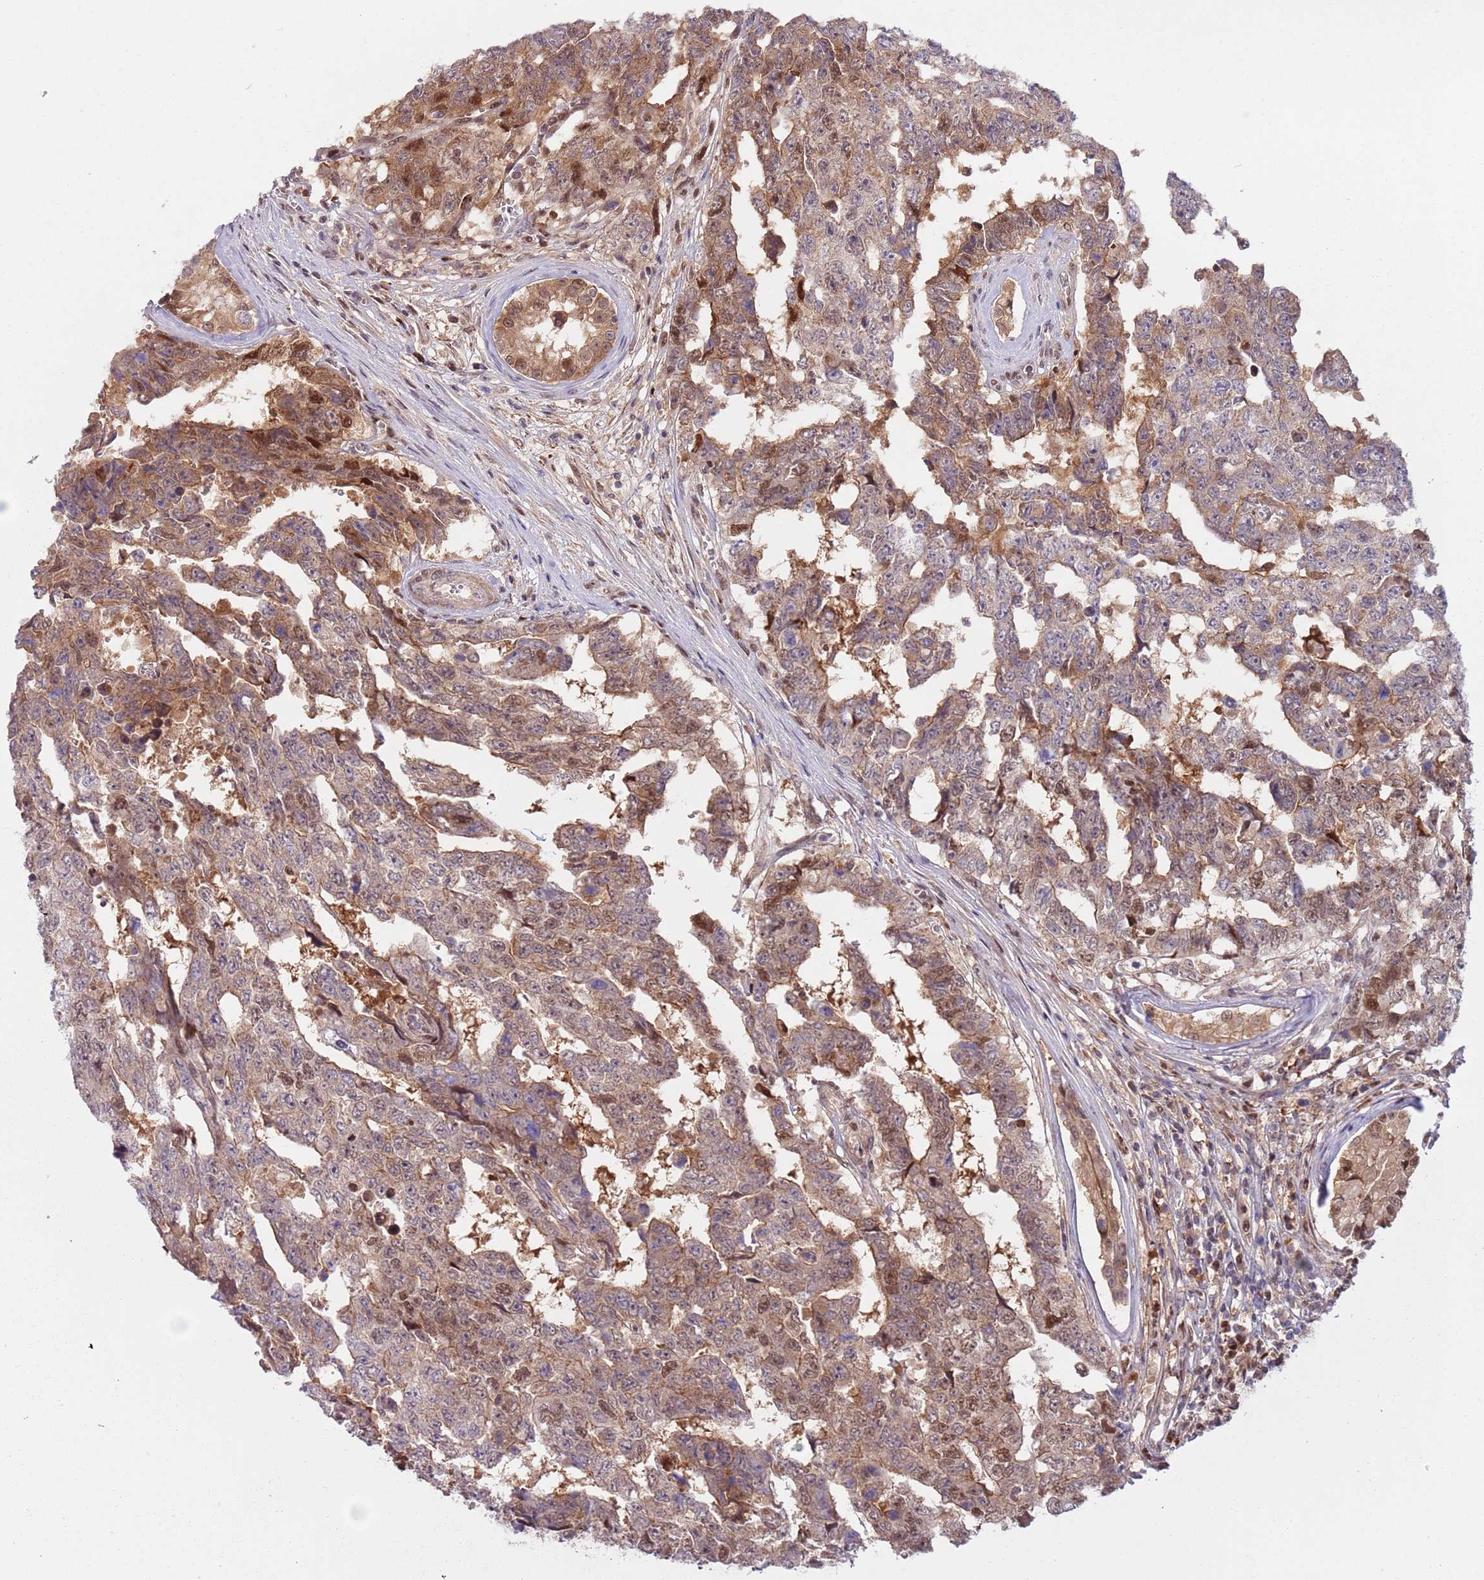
{"staining": {"intensity": "moderate", "quantity": "25%-75%", "location": "cytoplasmic/membranous,nuclear"}, "tissue": "testis cancer", "cell_type": "Tumor cells", "image_type": "cancer", "snomed": [{"axis": "morphology", "description": "Normal tissue, NOS"}, {"axis": "morphology", "description": "Carcinoma, Embryonal, NOS"}, {"axis": "topography", "description": "Testis"}, {"axis": "topography", "description": "Epididymis"}], "caption": "There is medium levels of moderate cytoplasmic/membranous and nuclear positivity in tumor cells of testis cancer, as demonstrated by immunohistochemical staining (brown color).", "gene": "RMND5B", "patient": {"sex": "male", "age": 25}}